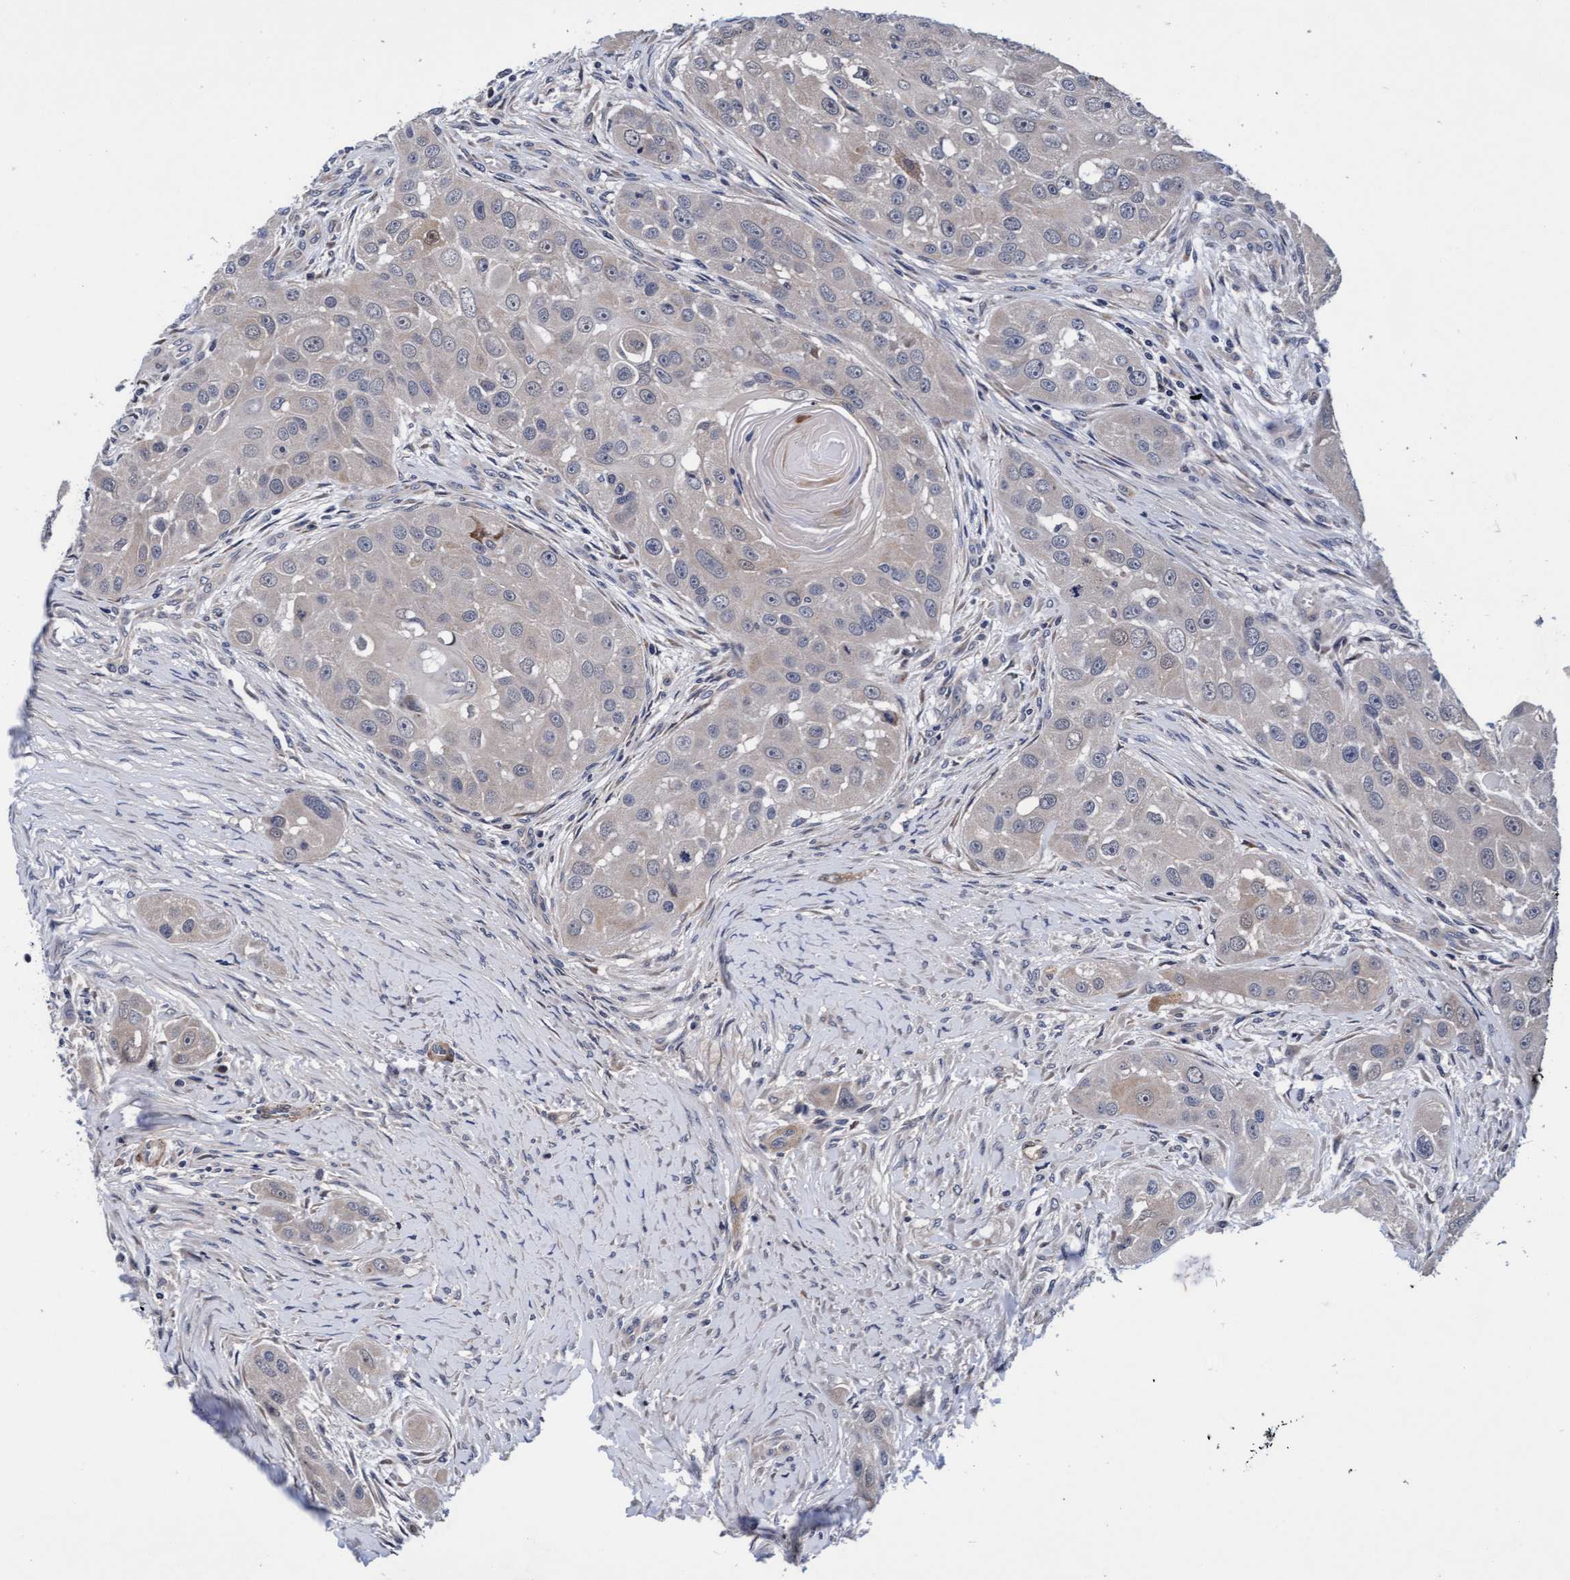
{"staining": {"intensity": "negative", "quantity": "none", "location": "none"}, "tissue": "head and neck cancer", "cell_type": "Tumor cells", "image_type": "cancer", "snomed": [{"axis": "morphology", "description": "Normal tissue, NOS"}, {"axis": "morphology", "description": "Squamous cell carcinoma, NOS"}, {"axis": "topography", "description": "Skeletal muscle"}, {"axis": "topography", "description": "Head-Neck"}], "caption": "Histopathology image shows no protein expression in tumor cells of squamous cell carcinoma (head and neck) tissue.", "gene": "EFCAB13", "patient": {"sex": "male", "age": 51}}